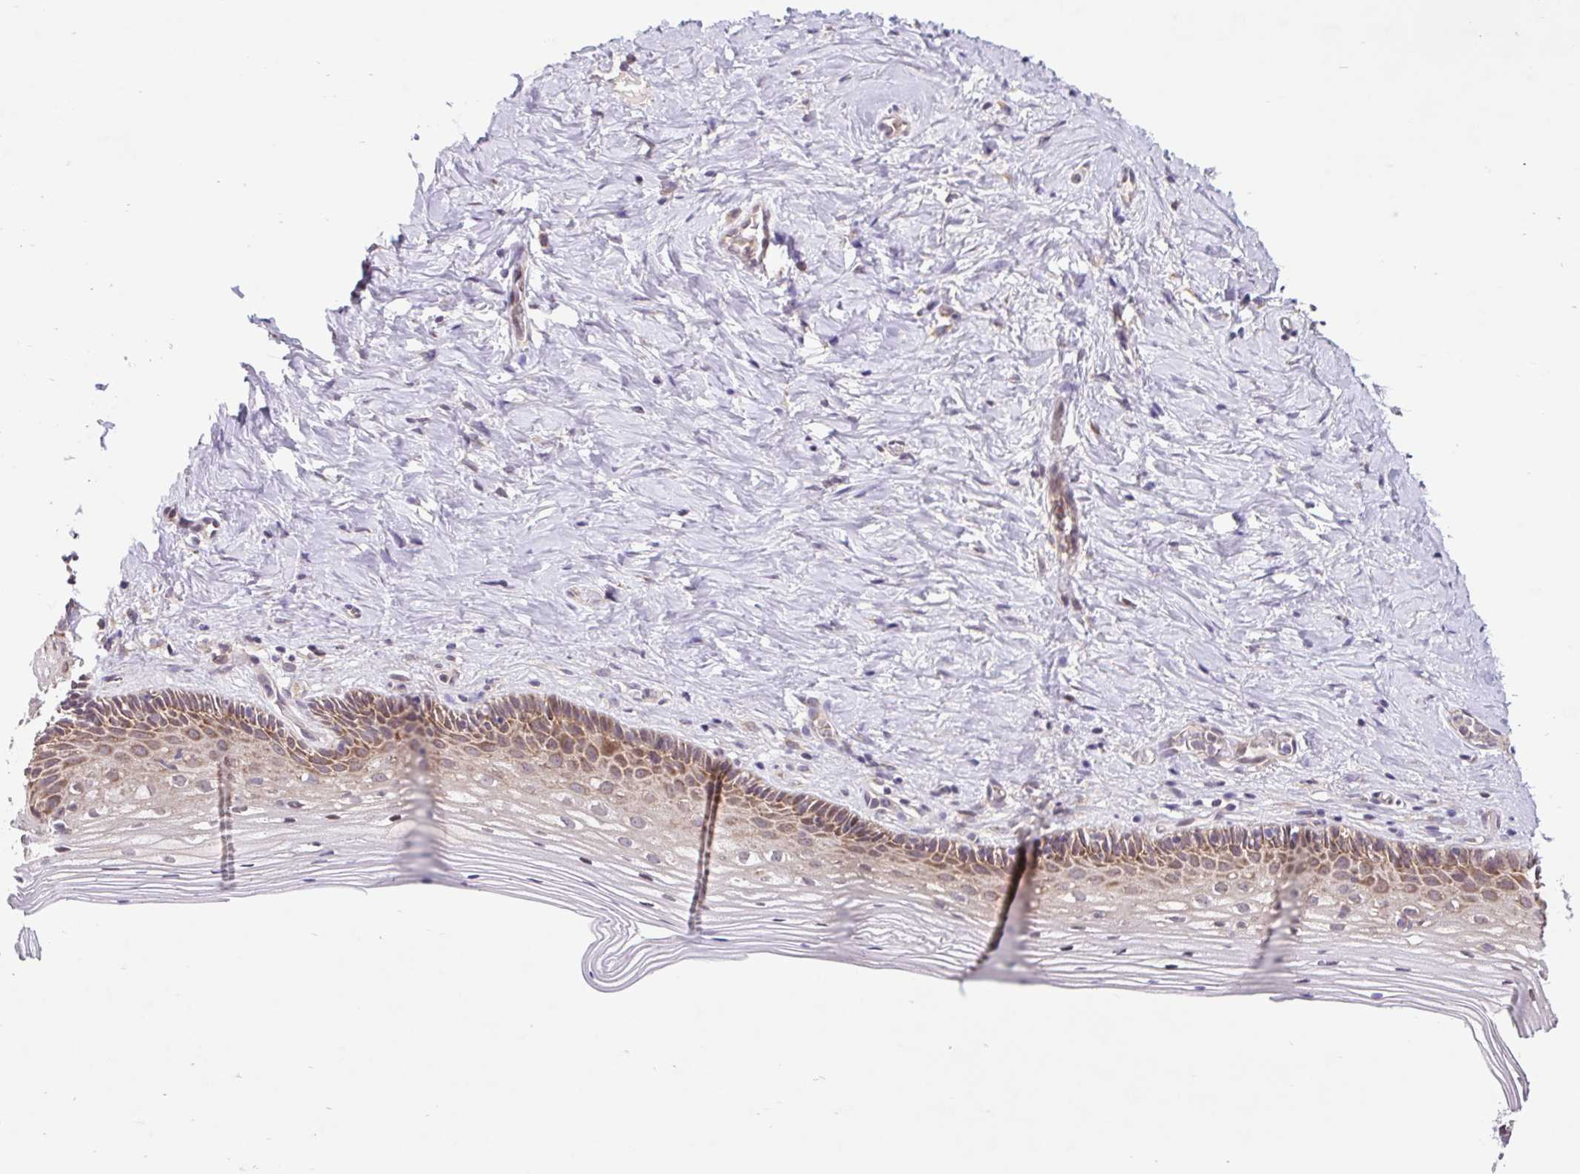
{"staining": {"intensity": "weak", "quantity": "25%-75%", "location": "cytoplasmic/membranous,nuclear"}, "tissue": "vagina", "cell_type": "Squamous epithelial cells", "image_type": "normal", "snomed": [{"axis": "morphology", "description": "Normal tissue, NOS"}, {"axis": "topography", "description": "Vagina"}], "caption": "Immunohistochemistry (DAB (3,3'-diaminobenzidine)) staining of unremarkable human vagina reveals weak cytoplasmic/membranous,nuclear protein staining in about 25%-75% of squamous epithelial cells. The staining was performed using DAB (3,3'-diaminobenzidine), with brown indicating positive protein expression. Nuclei are stained blue with hematoxylin.", "gene": "HFE", "patient": {"sex": "female", "age": 45}}